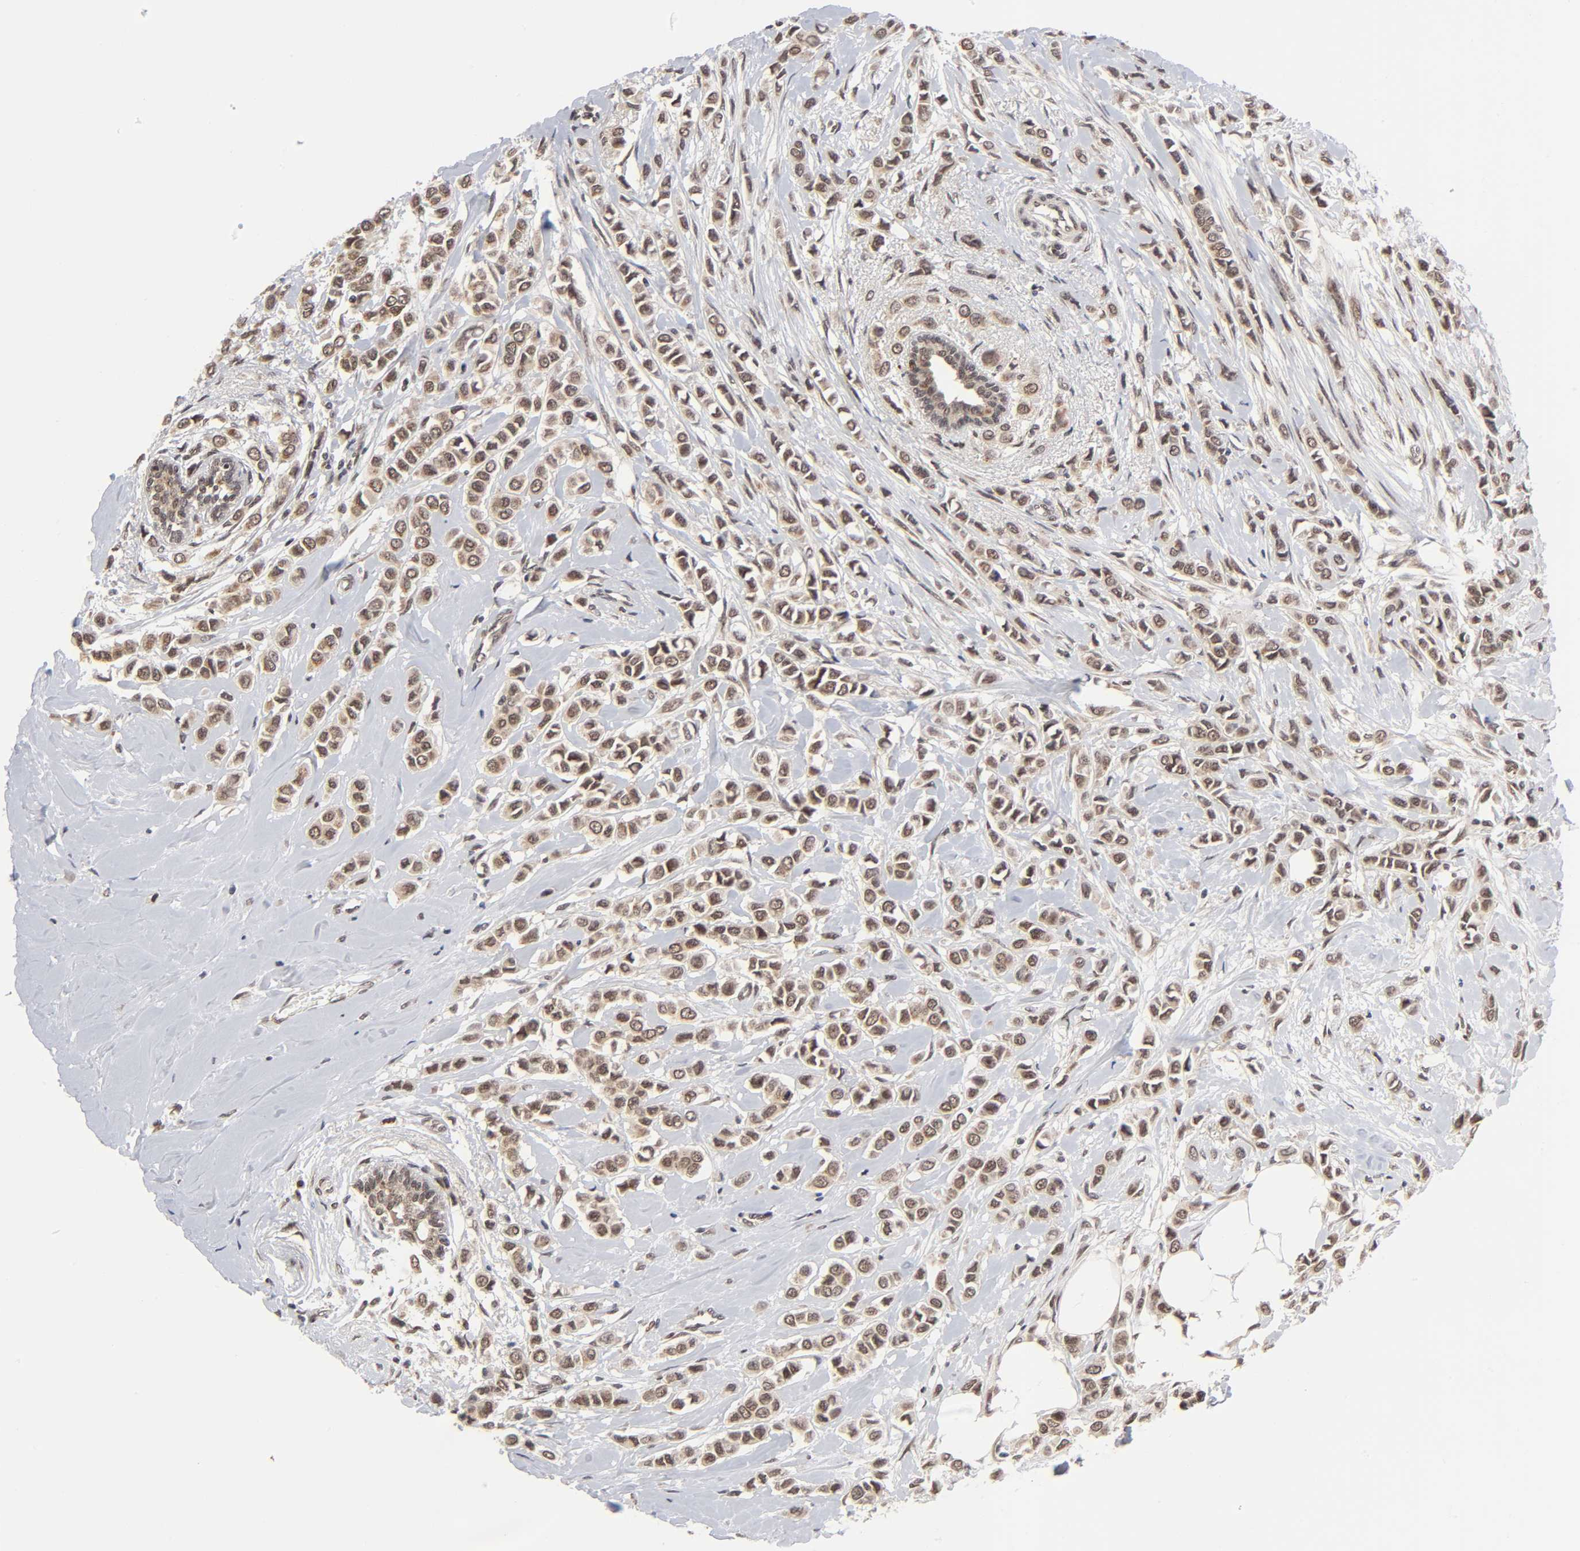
{"staining": {"intensity": "moderate", "quantity": ">75%", "location": "cytoplasmic/membranous,nuclear"}, "tissue": "breast cancer", "cell_type": "Tumor cells", "image_type": "cancer", "snomed": [{"axis": "morphology", "description": "Lobular carcinoma"}, {"axis": "topography", "description": "Breast"}], "caption": "Immunohistochemical staining of breast cancer exhibits medium levels of moderate cytoplasmic/membranous and nuclear expression in approximately >75% of tumor cells.", "gene": "EP300", "patient": {"sex": "female", "age": 51}}